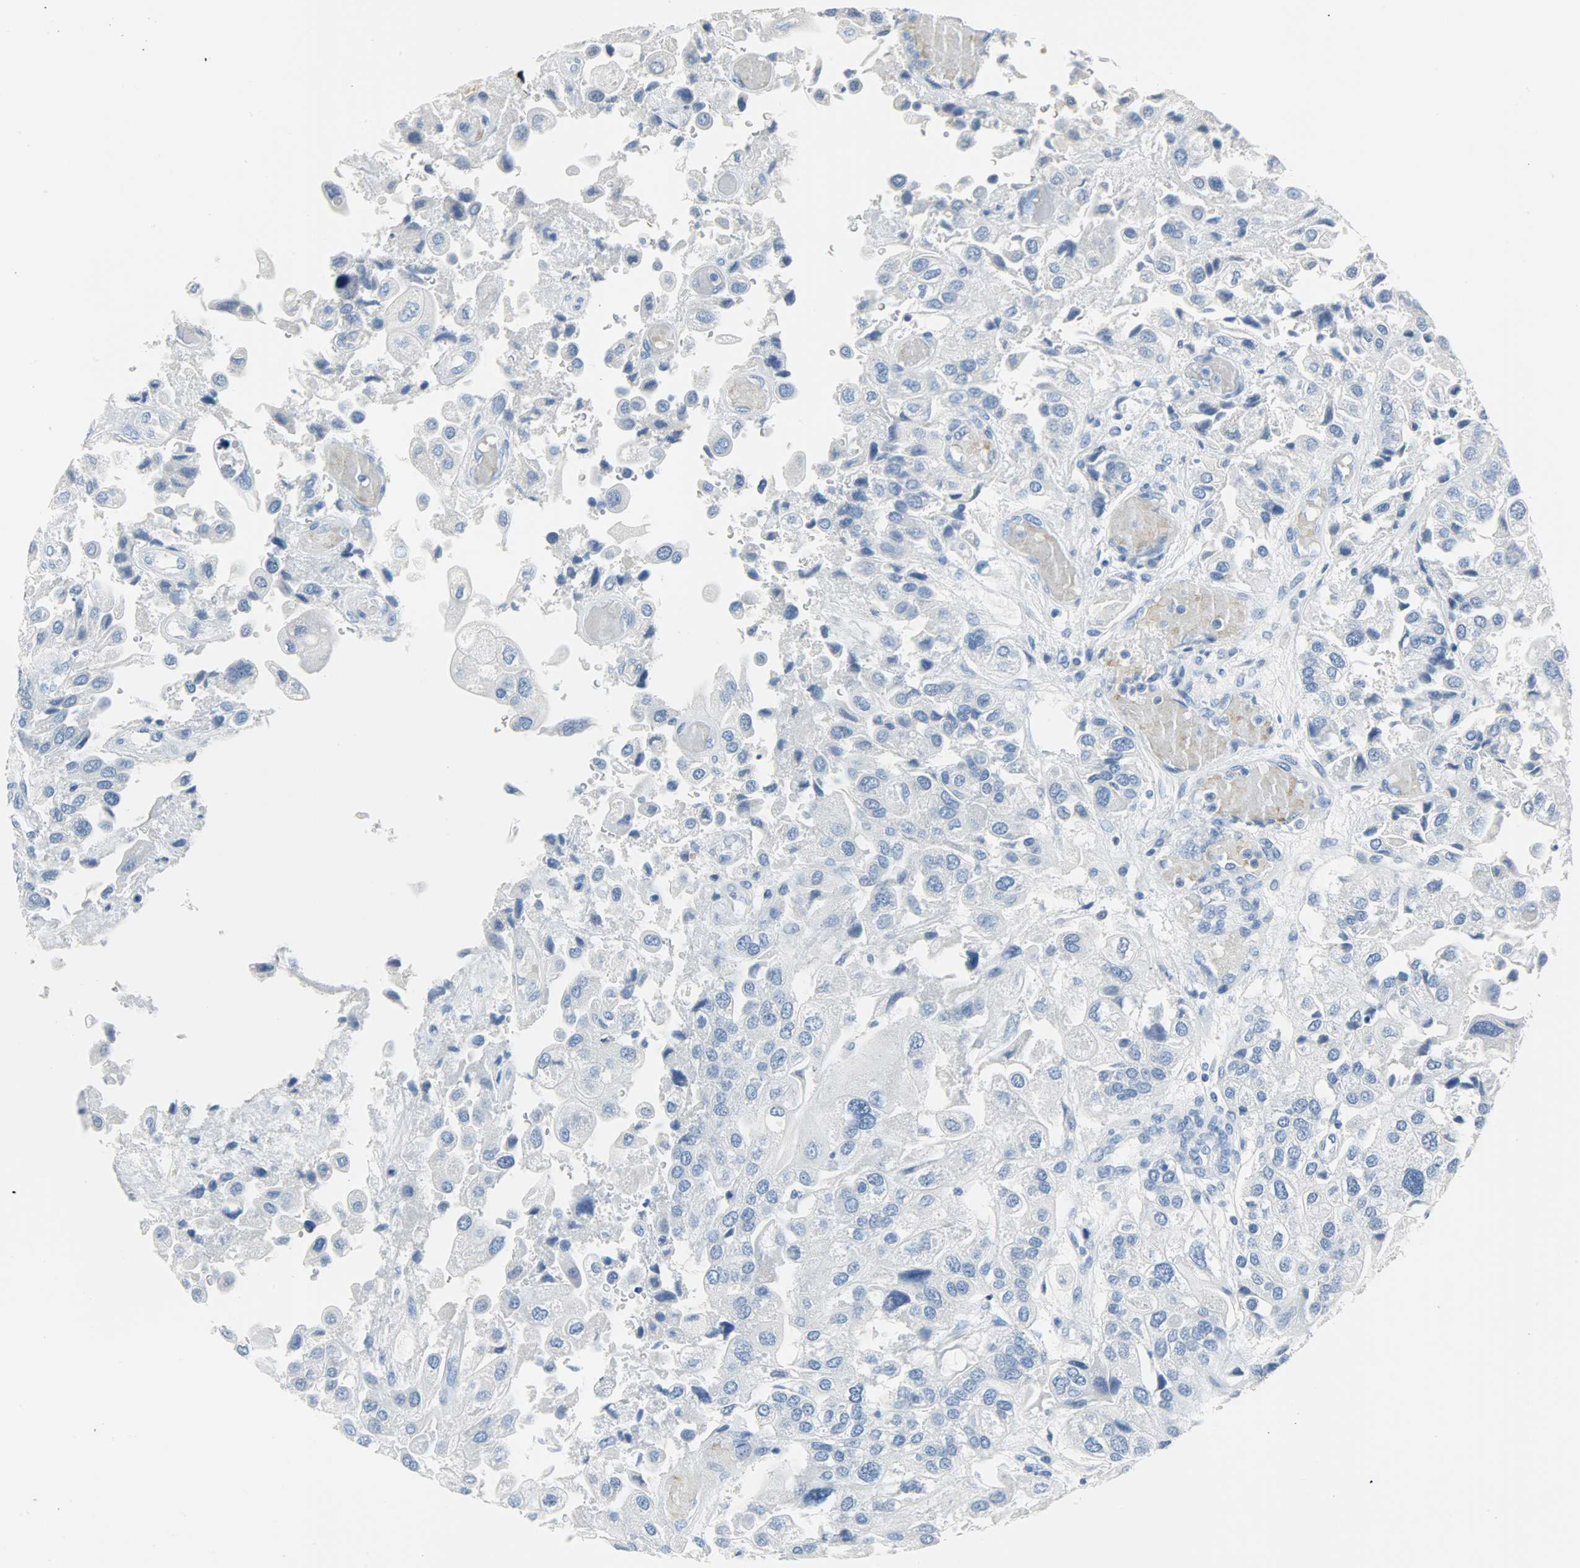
{"staining": {"intensity": "negative", "quantity": "none", "location": "none"}, "tissue": "urothelial cancer", "cell_type": "Tumor cells", "image_type": "cancer", "snomed": [{"axis": "morphology", "description": "Urothelial carcinoma, High grade"}, {"axis": "topography", "description": "Urinary bladder"}], "caption": "IHC photomicrograph of neoplastic tissue: human urothelial carcinoma (high-grade) stained with DAB (3,3'-diaminobenzidine) displays no significant protein expression in tumor cells. The staining is performed using DAB (3,3'-diaminobenzidine) brown chromogen with nuclei counter-stained in using hematoxylin.", "gene": "CA3", "patient": {"sex": "female", "age": 64}}